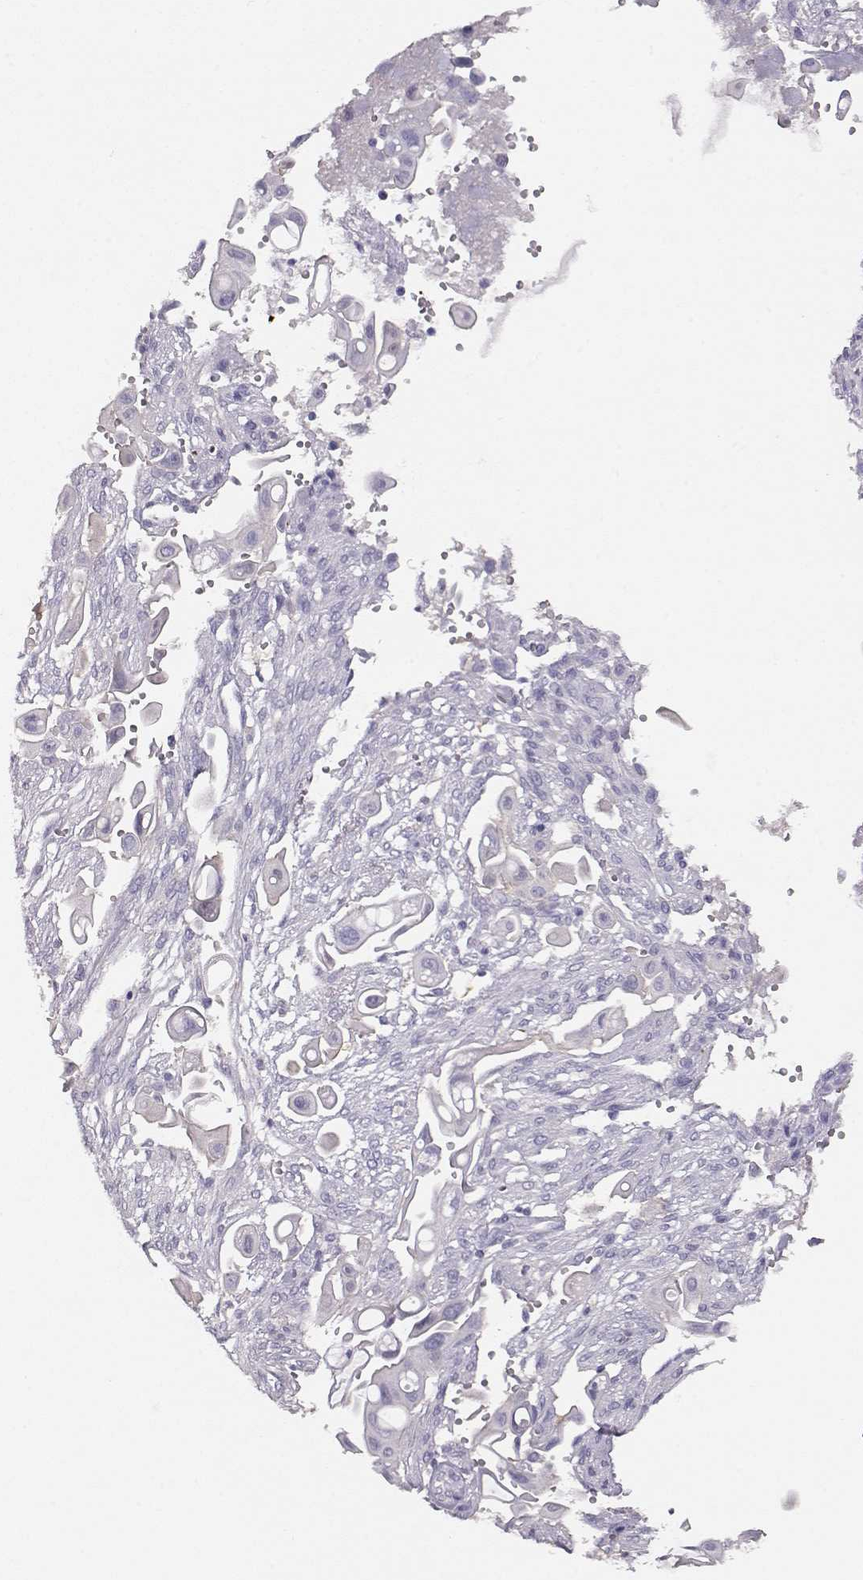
{"staining": {"intensity": "negative", "quantity": "none", "location": "none"}, "tissue": "pancreatic cancer", "cell_type": "Tumor cells", "image_type": "cancer", "snomed": [{"axis": "morphology", "description": "Adenocarcinoma, NOS"}, {"axis": "topography", "description": "Pancreas"}], "caption": "Micrograph shows no protein positivity in tumor cells of pancreatic adenocarcinoma tissue.", "gene": "NDRG4", "patient": {"sex": "male", "age": 50}}